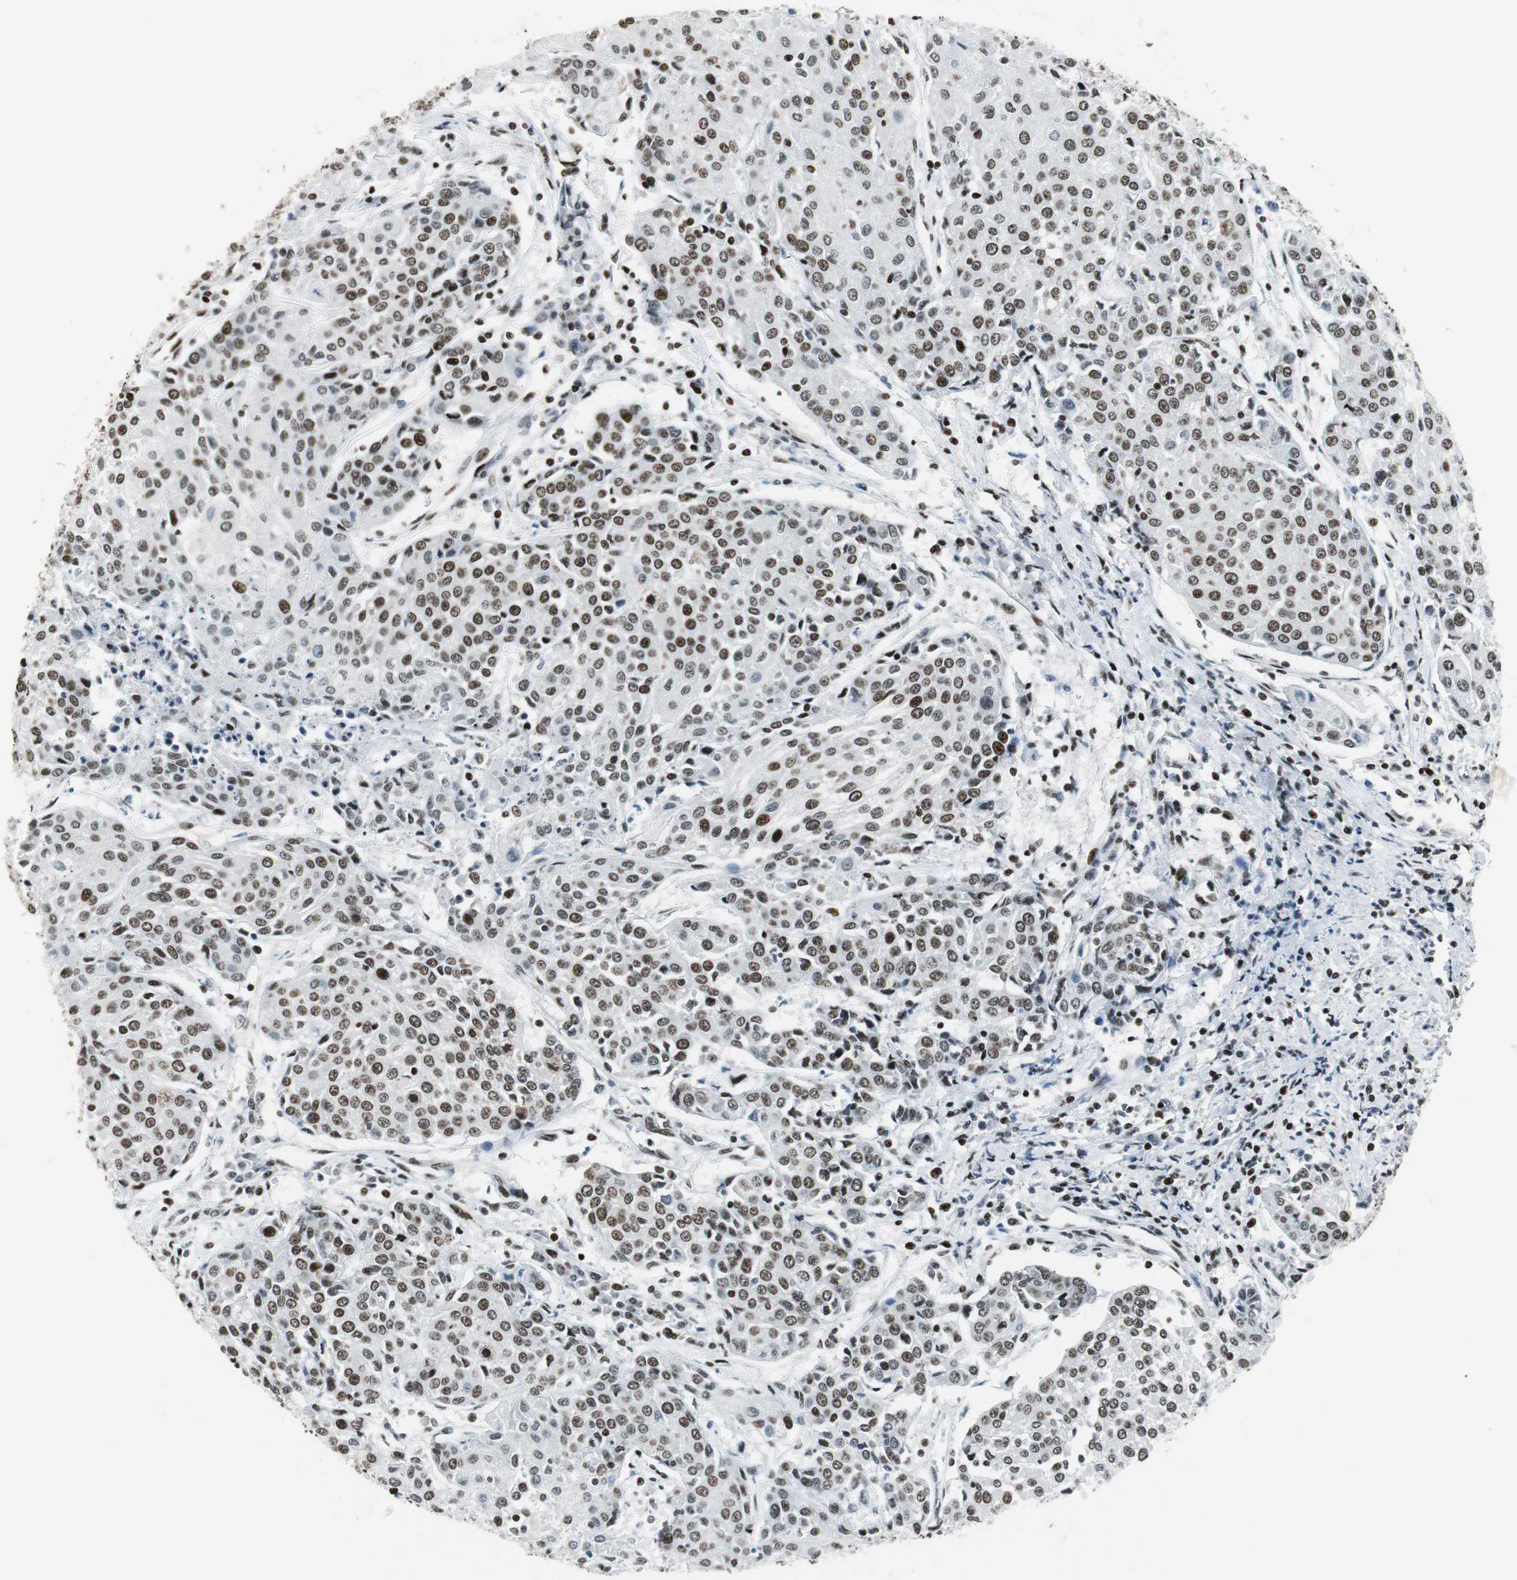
{"staining": {"intensity": "moderate", "quantity": ">75%", "location": "nuclear"}, "tissue": "urothelial cancer", "cell_type": "Tumor cells", "image_type": "cancer", "snomed": [{"axis": "morphology", "description": "Urothelial carcinoma, High grade"}, {"axis": "topography", "description": "Urinary bladder"}], "caption": "About >75% of tumor cells in human urothelial cancer show moderate nuclear protein staining as visualized by brown immunohistochemical staining.", "gene": "RBBP4", "patient": {"sex": "female", "age": 85}}